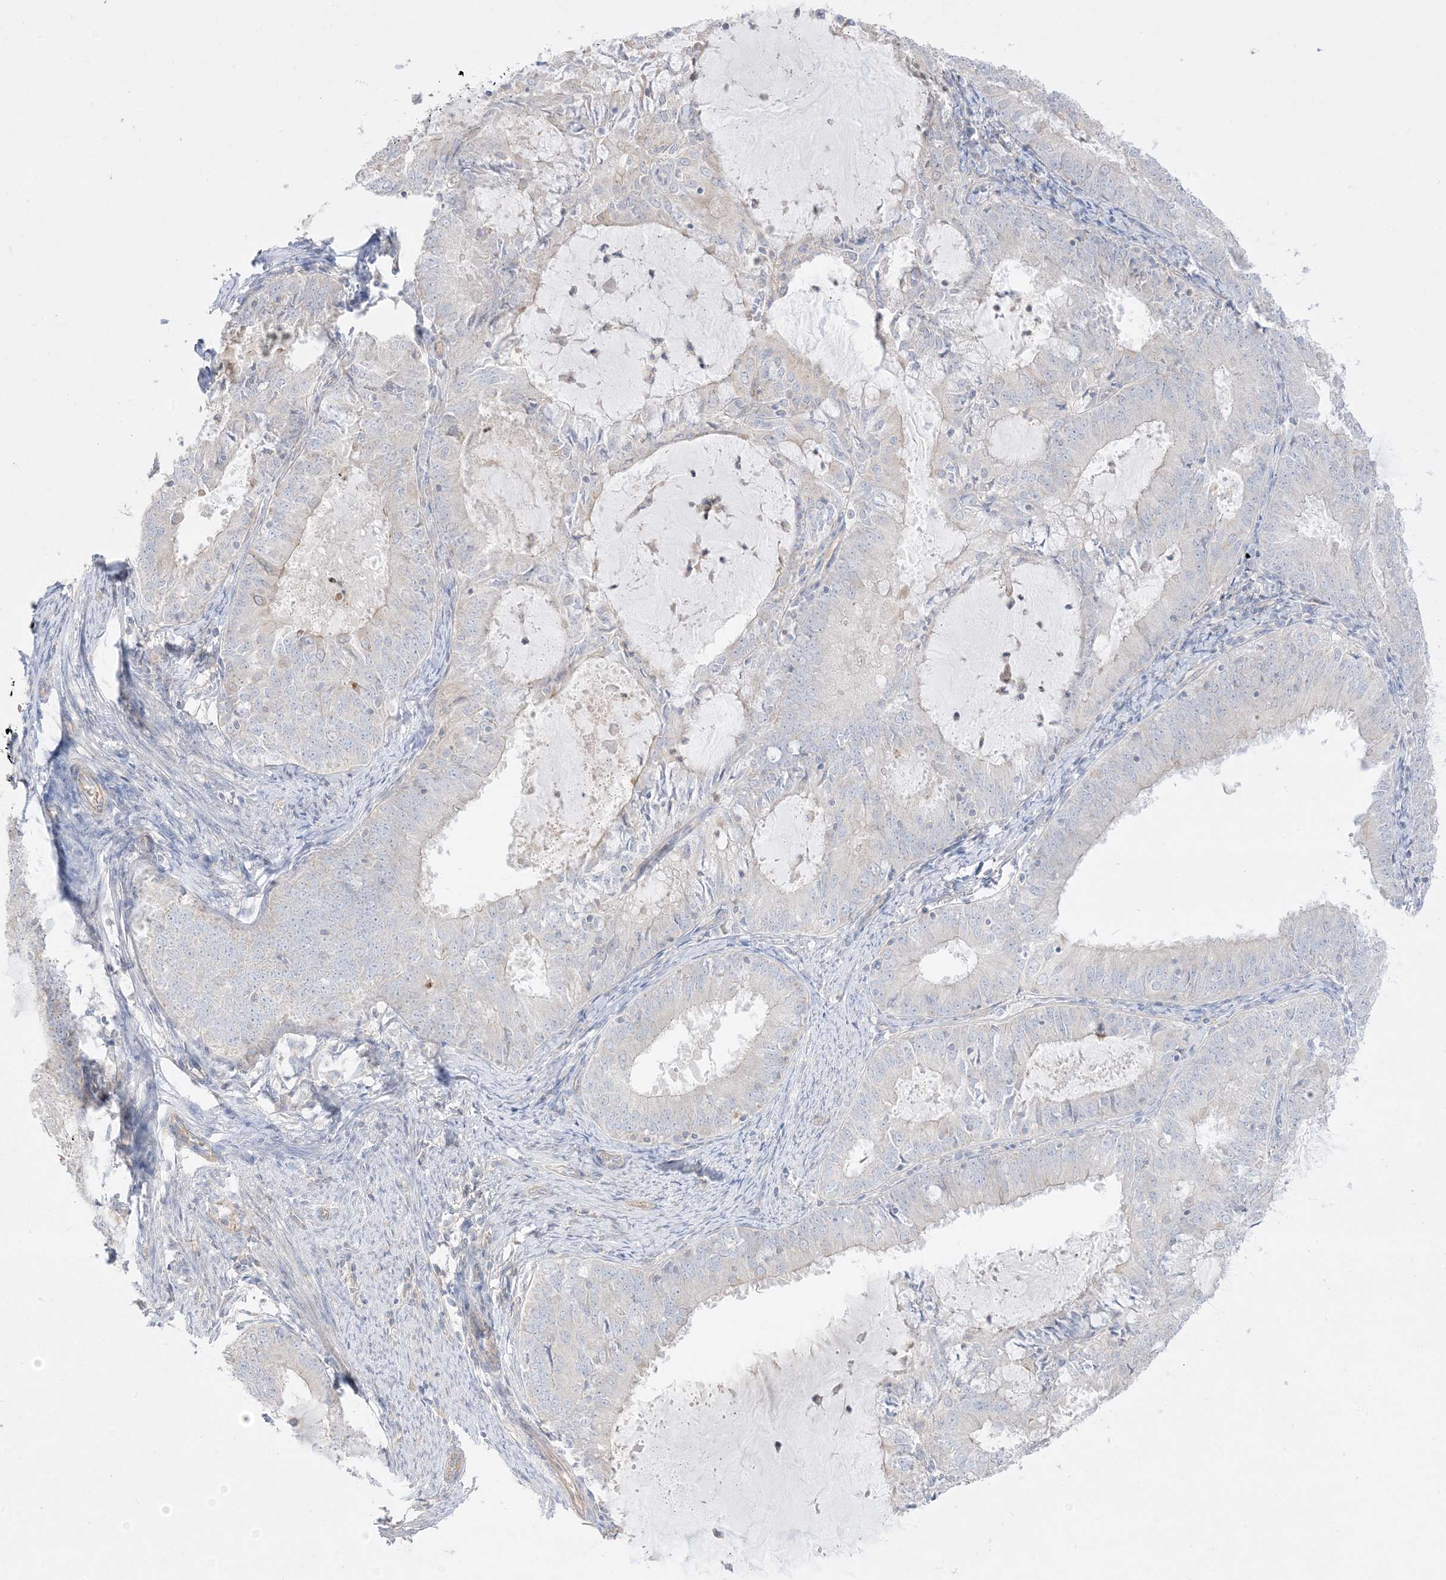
{"staining": {"intensity": "negative", "quantity": "none", "location": "none"}, "tissue": "endometrial cancer", "cell_type": "Tumor cells", "image_type": "cancer", "snomed": [{"axis": "morphology", "description": "Adenocarcinoma, NOS"}, {"axis": "topography", "description": "Endometrium"}], "caption": "This is an immunohistochemistry image of human adenocarcinoma (endometrial). There is no expression in tumor cells.", "gene": "ARHGEF9", "patient": {"sex": "female", "age": 57}}